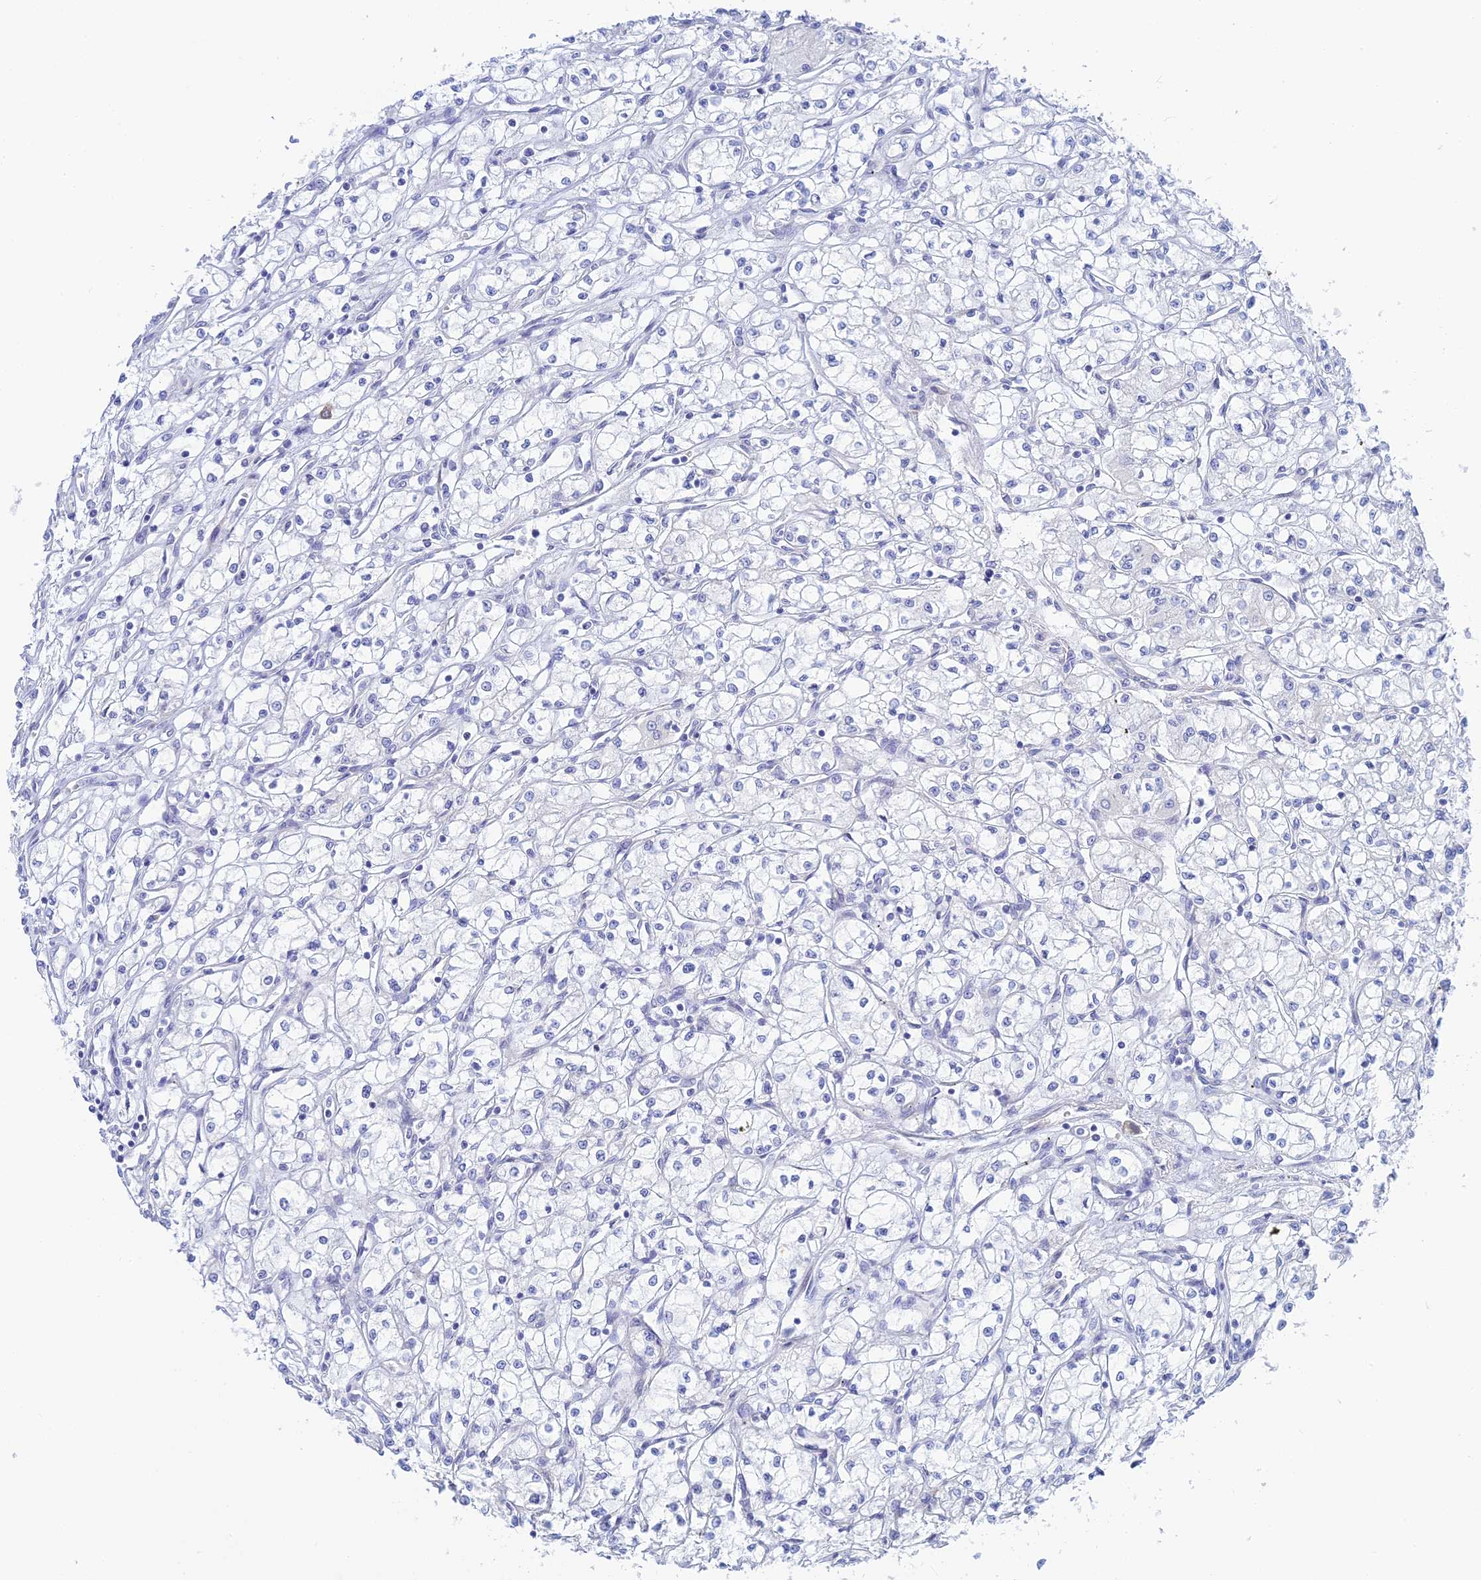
{"staining": {"intensity": "negative", "quantity": "none", "location": "none"}, "tissue": "renal cancer", "cell_type": "Tumor cells", "image_type": "cancer", "snomed": [{"axis": "morphology", "description": "Adenocarcinoma, NOS"}, {"axis": "topography", "description": "Kidney"}], "caption": "DAB (3,3'-diaminobenzidine) immunohistochemical staining of renal adenocarcinoma shows no significant staining in tumor cells. Nuclei are stained in blue.", "gene": "CEP152", "patient": {"sex": "male", "age": 59}}